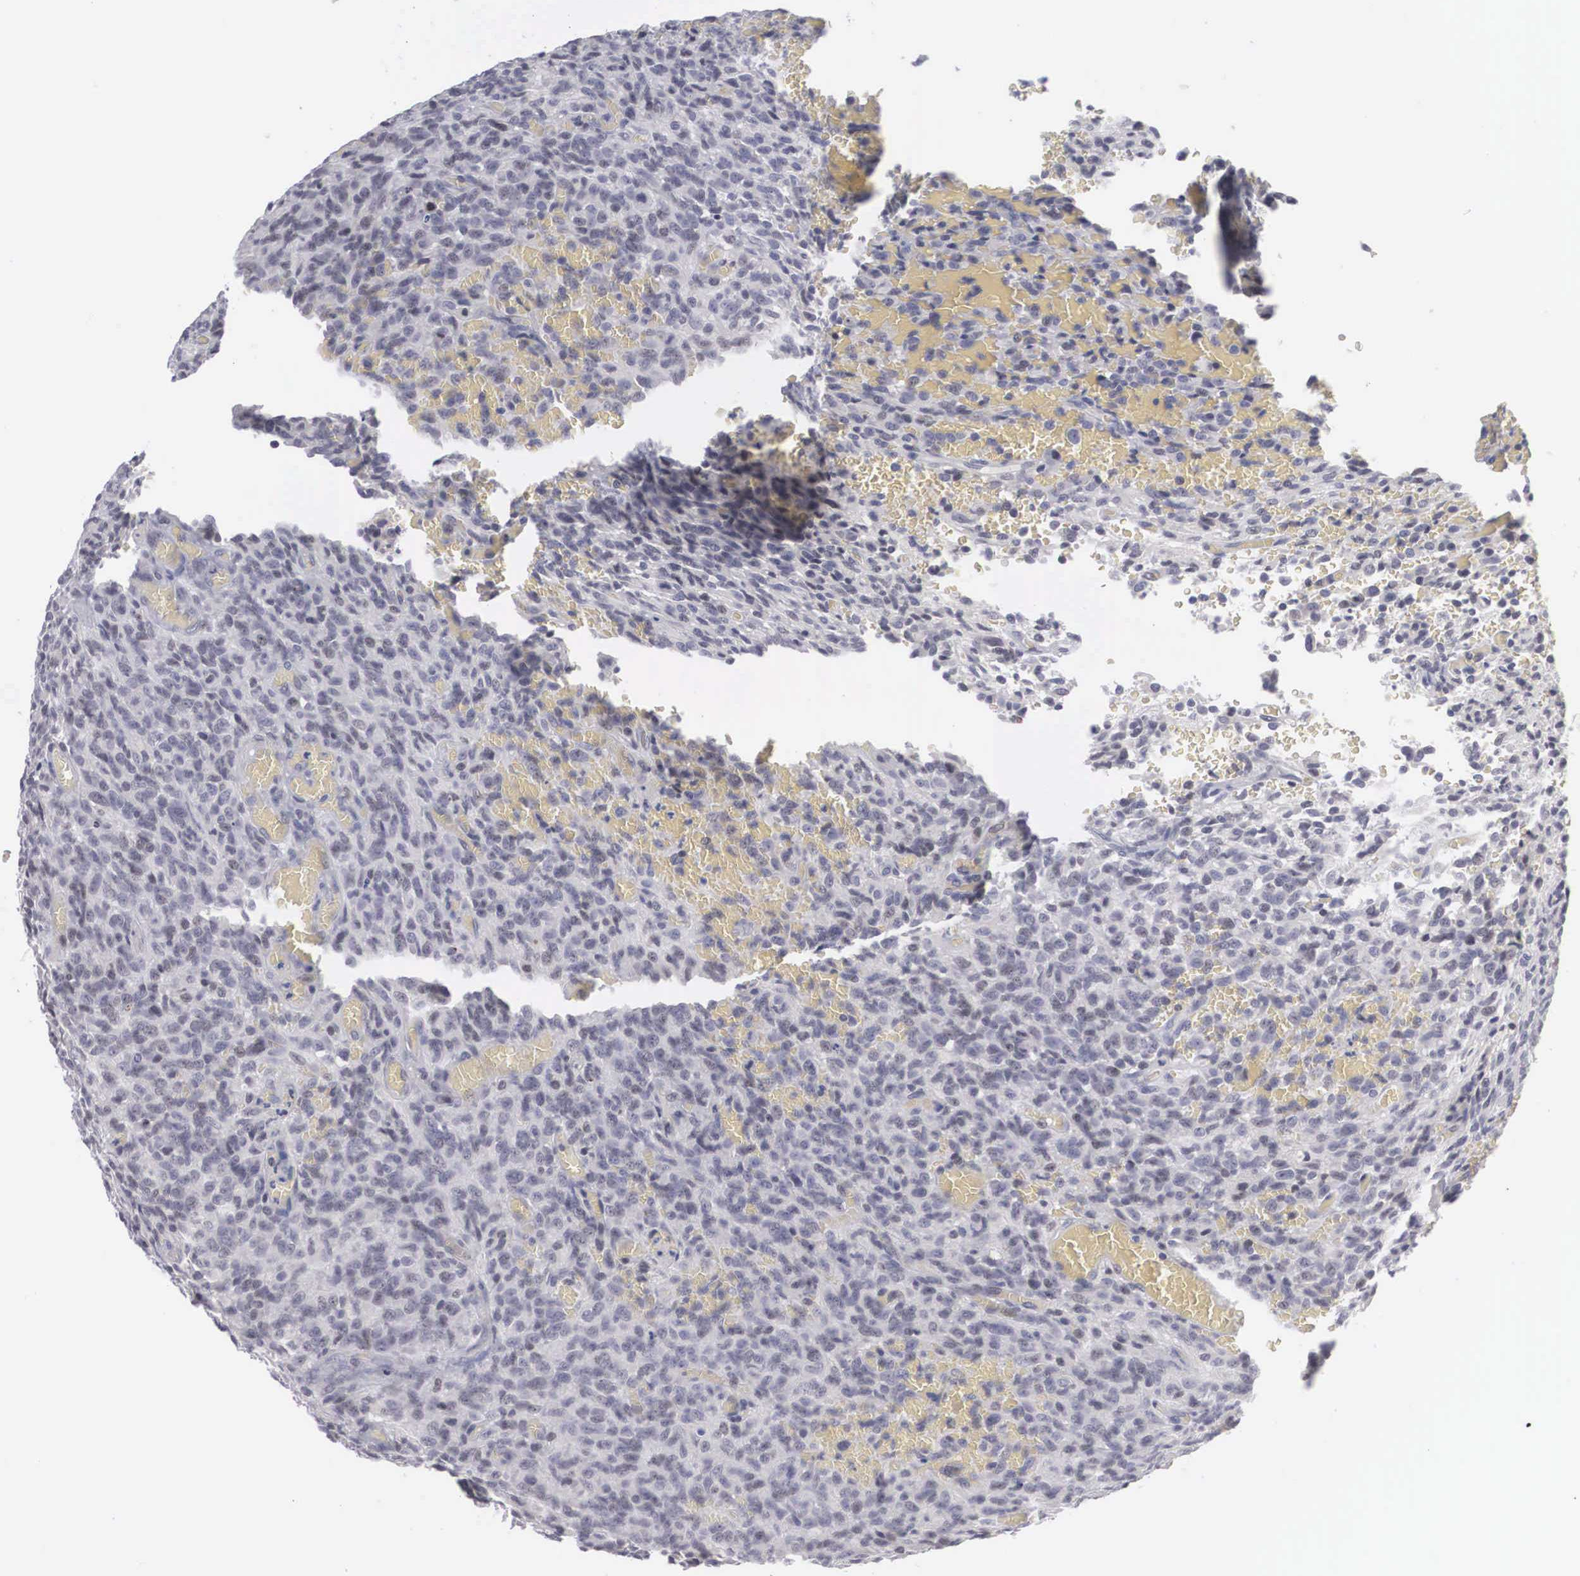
{"staining": {"intensity": "negative", "quantity": "none", "location": "none"}, "tissue": "glioma", "cell_type": "Tumor cells", "image_type": "cancer", "snomed": [{"axis": "morphology", "description": "Glioma, malignant, High grade"}, {"axis": "topography", "description": "Brain"}], "caption": "A histopathology image of human glioma is negative for staining in tumor cells. (DAB (3,3'-diaminobenzidine) immunohistochemistry (IHC) visualized using brightfield microscopy, high magnification).", "gene": "WDR89", "patient": {"sex": "male", "age": 56}}